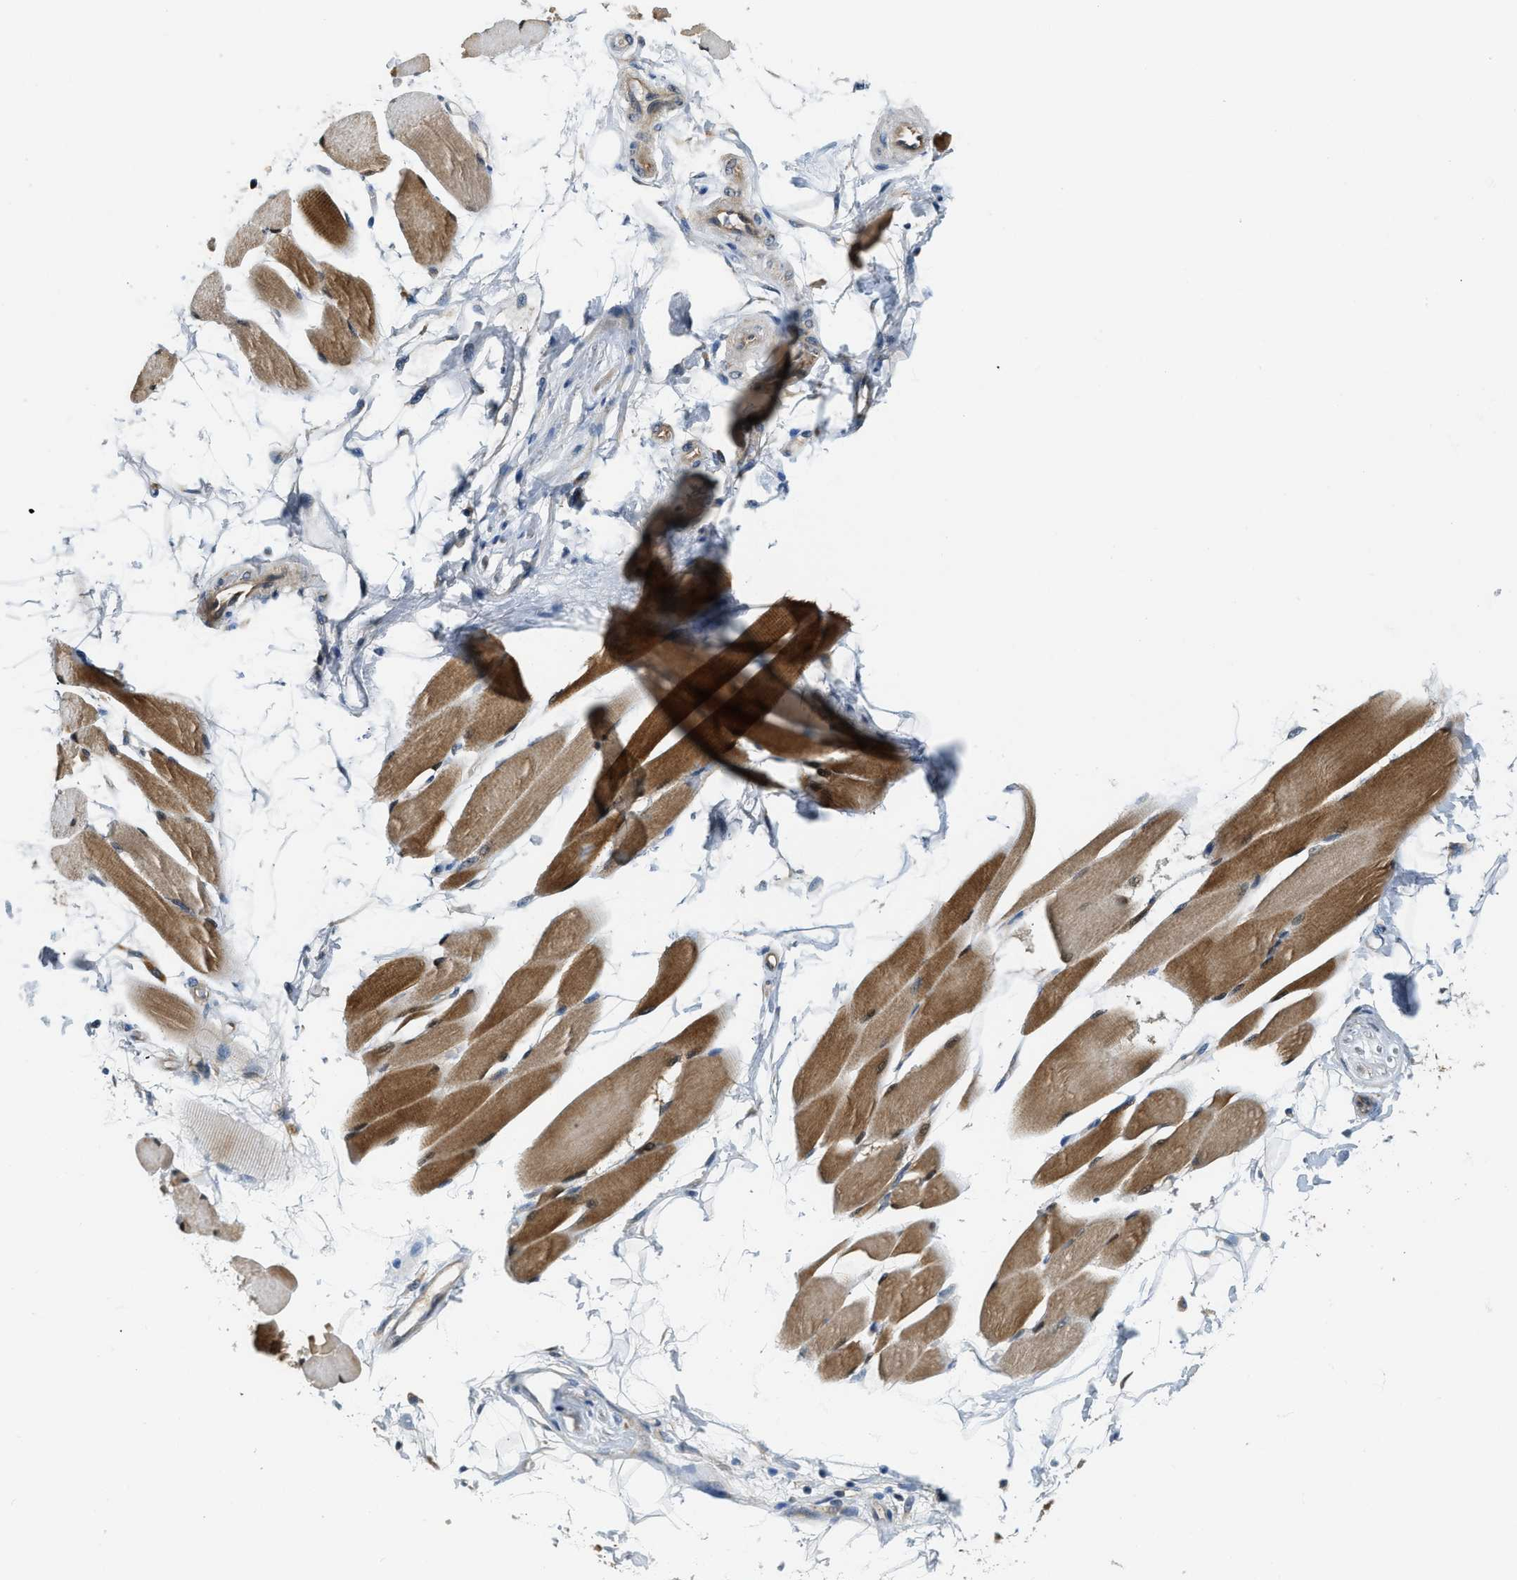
{"staining": {"intensity": "moderate", "quantity": "25%-75%", "location": "cytoplasmic/membranous"}, "tissue": "skeletal muscle", "cell_type": "Myocytes", "image_type": "normal", "snomed": [{"axis": "morphology", "description": "Normal tissue, NOS"}, {"axis": "topography", "description": "Skeletal muscle"}, {"axis": "topography", "description": "Peripheral nerve tissue"}], "caption": "High-power microscopy captured an immunohistochemistry histopathology image of unremarkable skeletal muscle, revealing moderate cytoplasmic/membranous staining in approximately 25%-75% of myocytes. The protein of interest is shown in brown color, while the nuclei are stained blue.", "gene": "STARD3NL", "patient": {"sex": "female", "age": 84}}